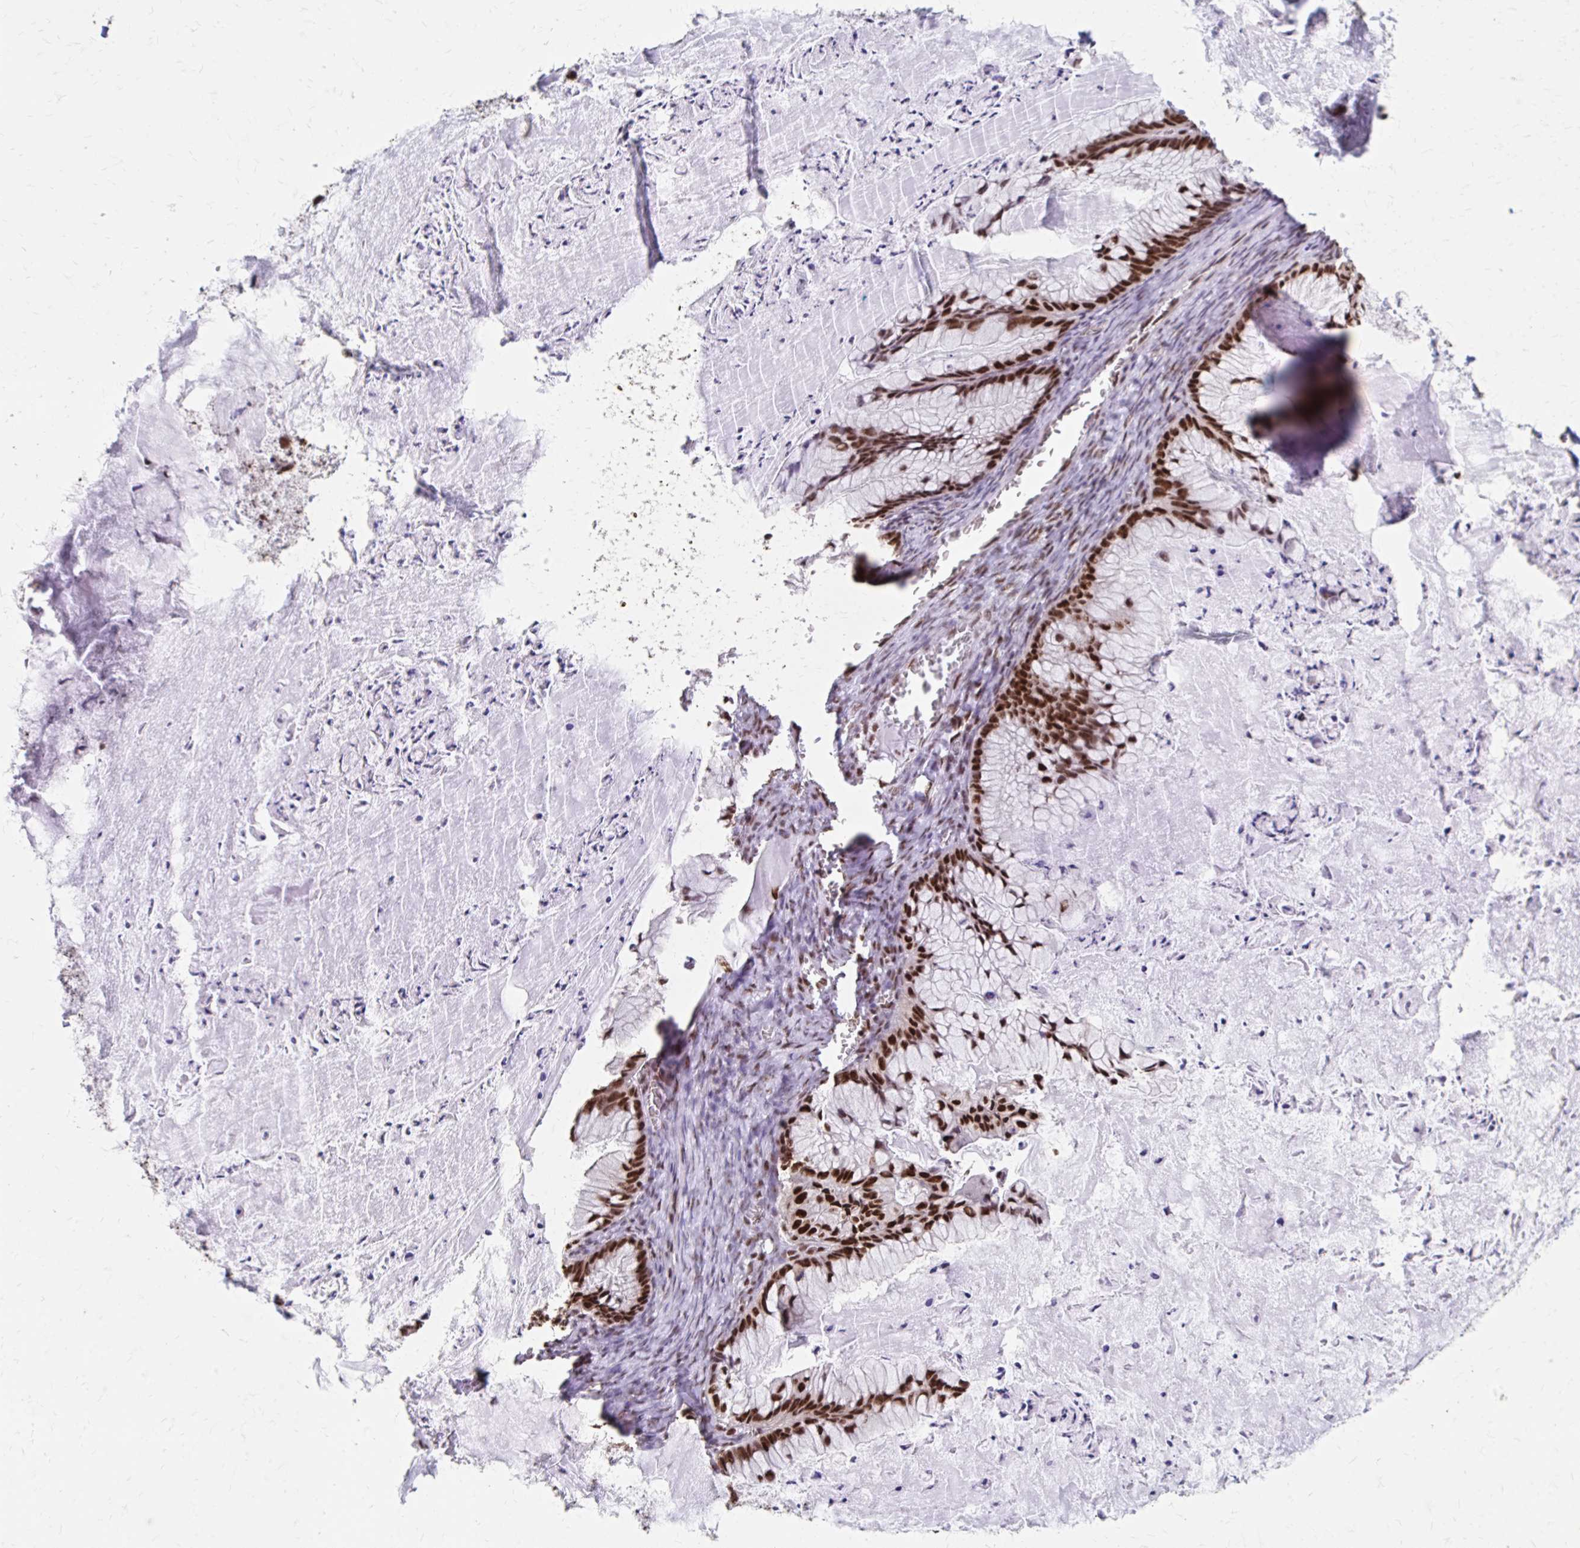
{"staining": {"intensity": "strong", "quantity": ">75%", "location": "nuclear"}, "tissue": "ovarian cancer", "cell_type": "Tumor cells", "image_type": "cancer", "snomed": [{"axis": "morphology", "description": "Cystadenocarcinoma, mucinous, NOS"}, {"axis": "topography", "description": "Ovary"}], "caption": "This is a micrograph of immunohistochemistry staining of ovarian mucinous cystadenocarcinoma, which shows strong staining in the nuclear of tumor cells.", "gene": "CNKSR3", "patient": {"sex": "female", "age": 72}}